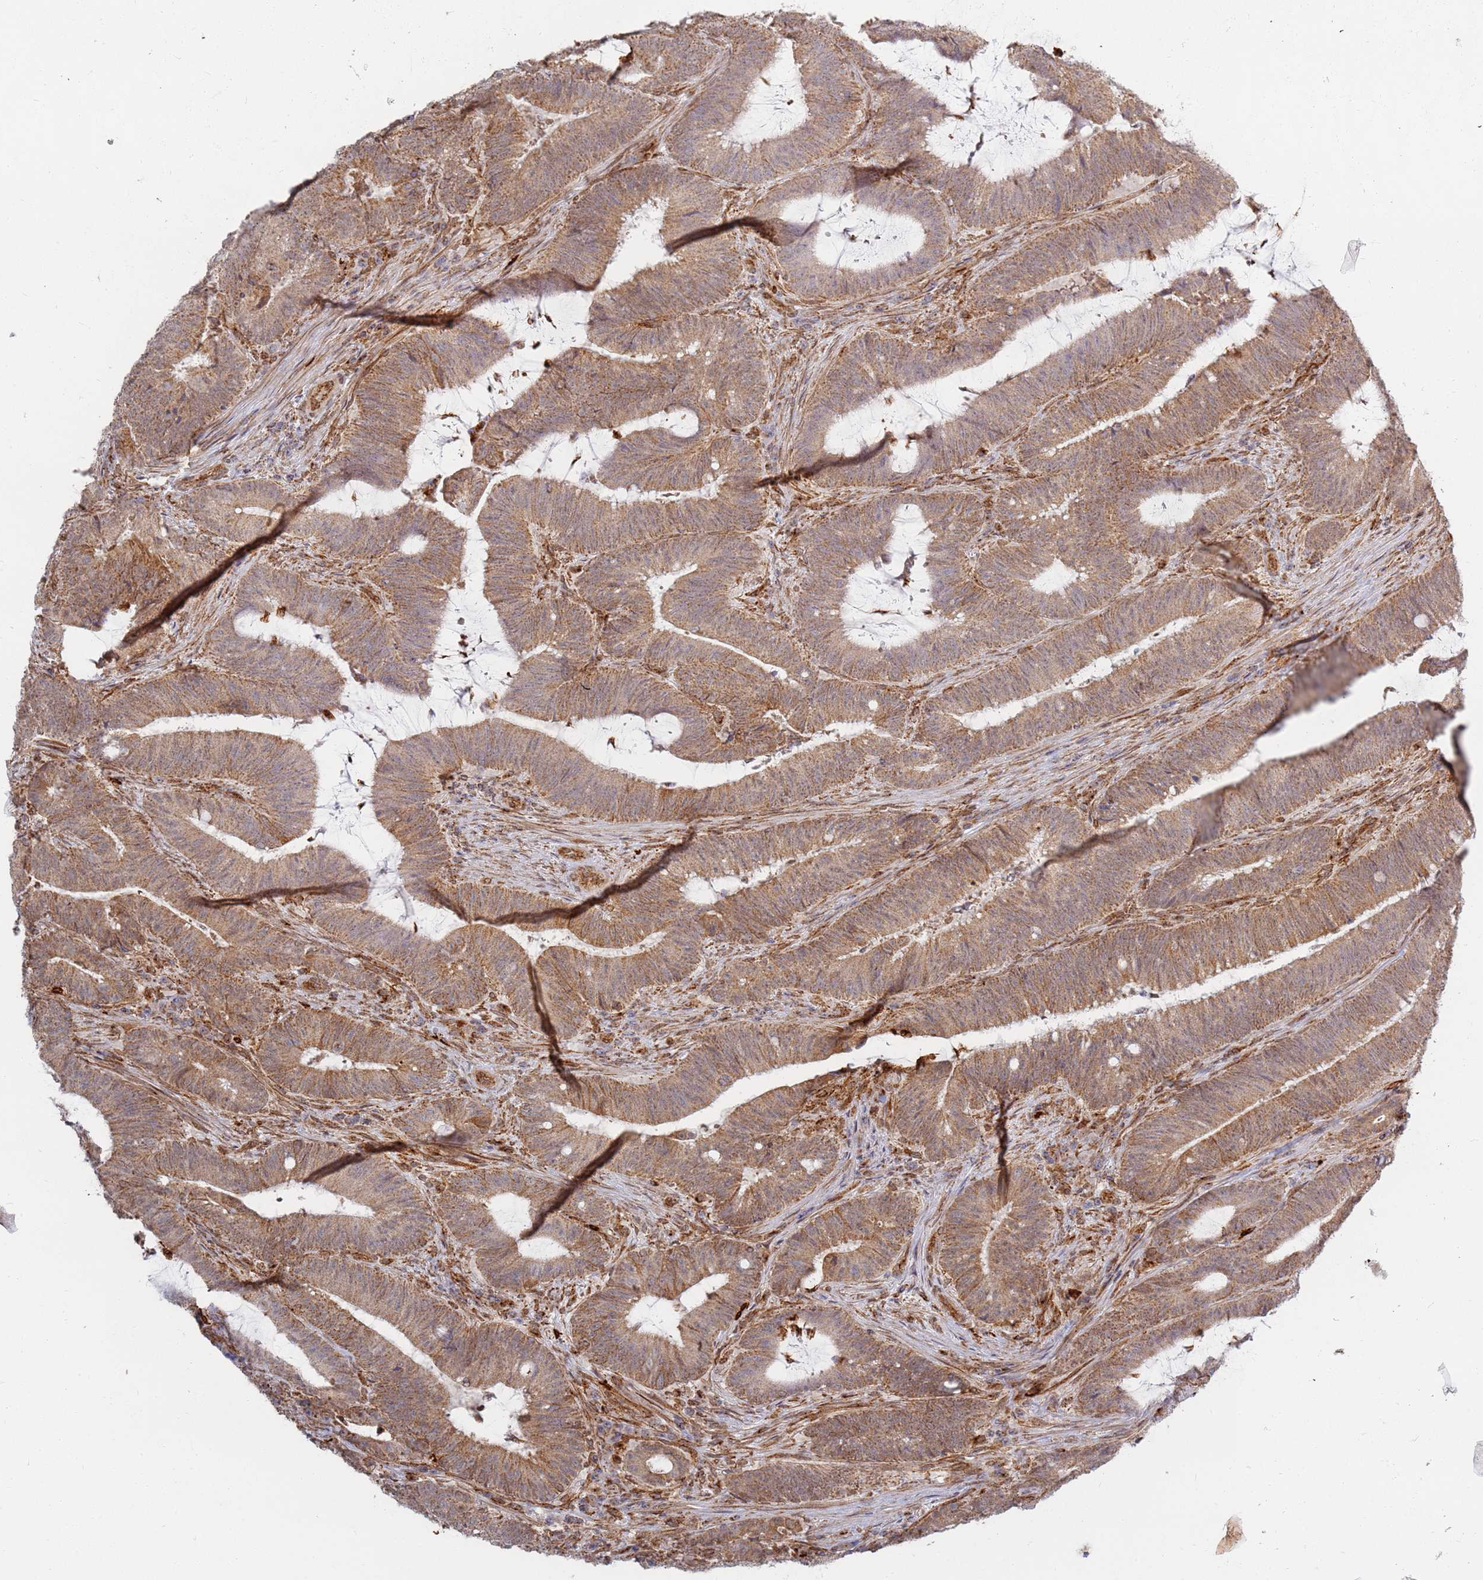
{"staining": {"intensity": "moderate", "quantity": ">75%", "location": "cytoplasmic/membranous"}, "tissue": "colorectal cancer", "cell_type": "Tumor cells", "image_type": "cancer", "snomed": [{"axis": "morphology", "description": "Adenocarcinoma, NOS"}, {"axis": "topography", "description": "Colon"}], "caption": "Immunohistochemical staining of human colorectal cancer (adenocarcinoma) displays medium levels of moderate cytoplasmic/membranous expression in approximately >75% of tumor cells.", "gene": "CEP170", "patient": {"sex": "female", "age": 43}}